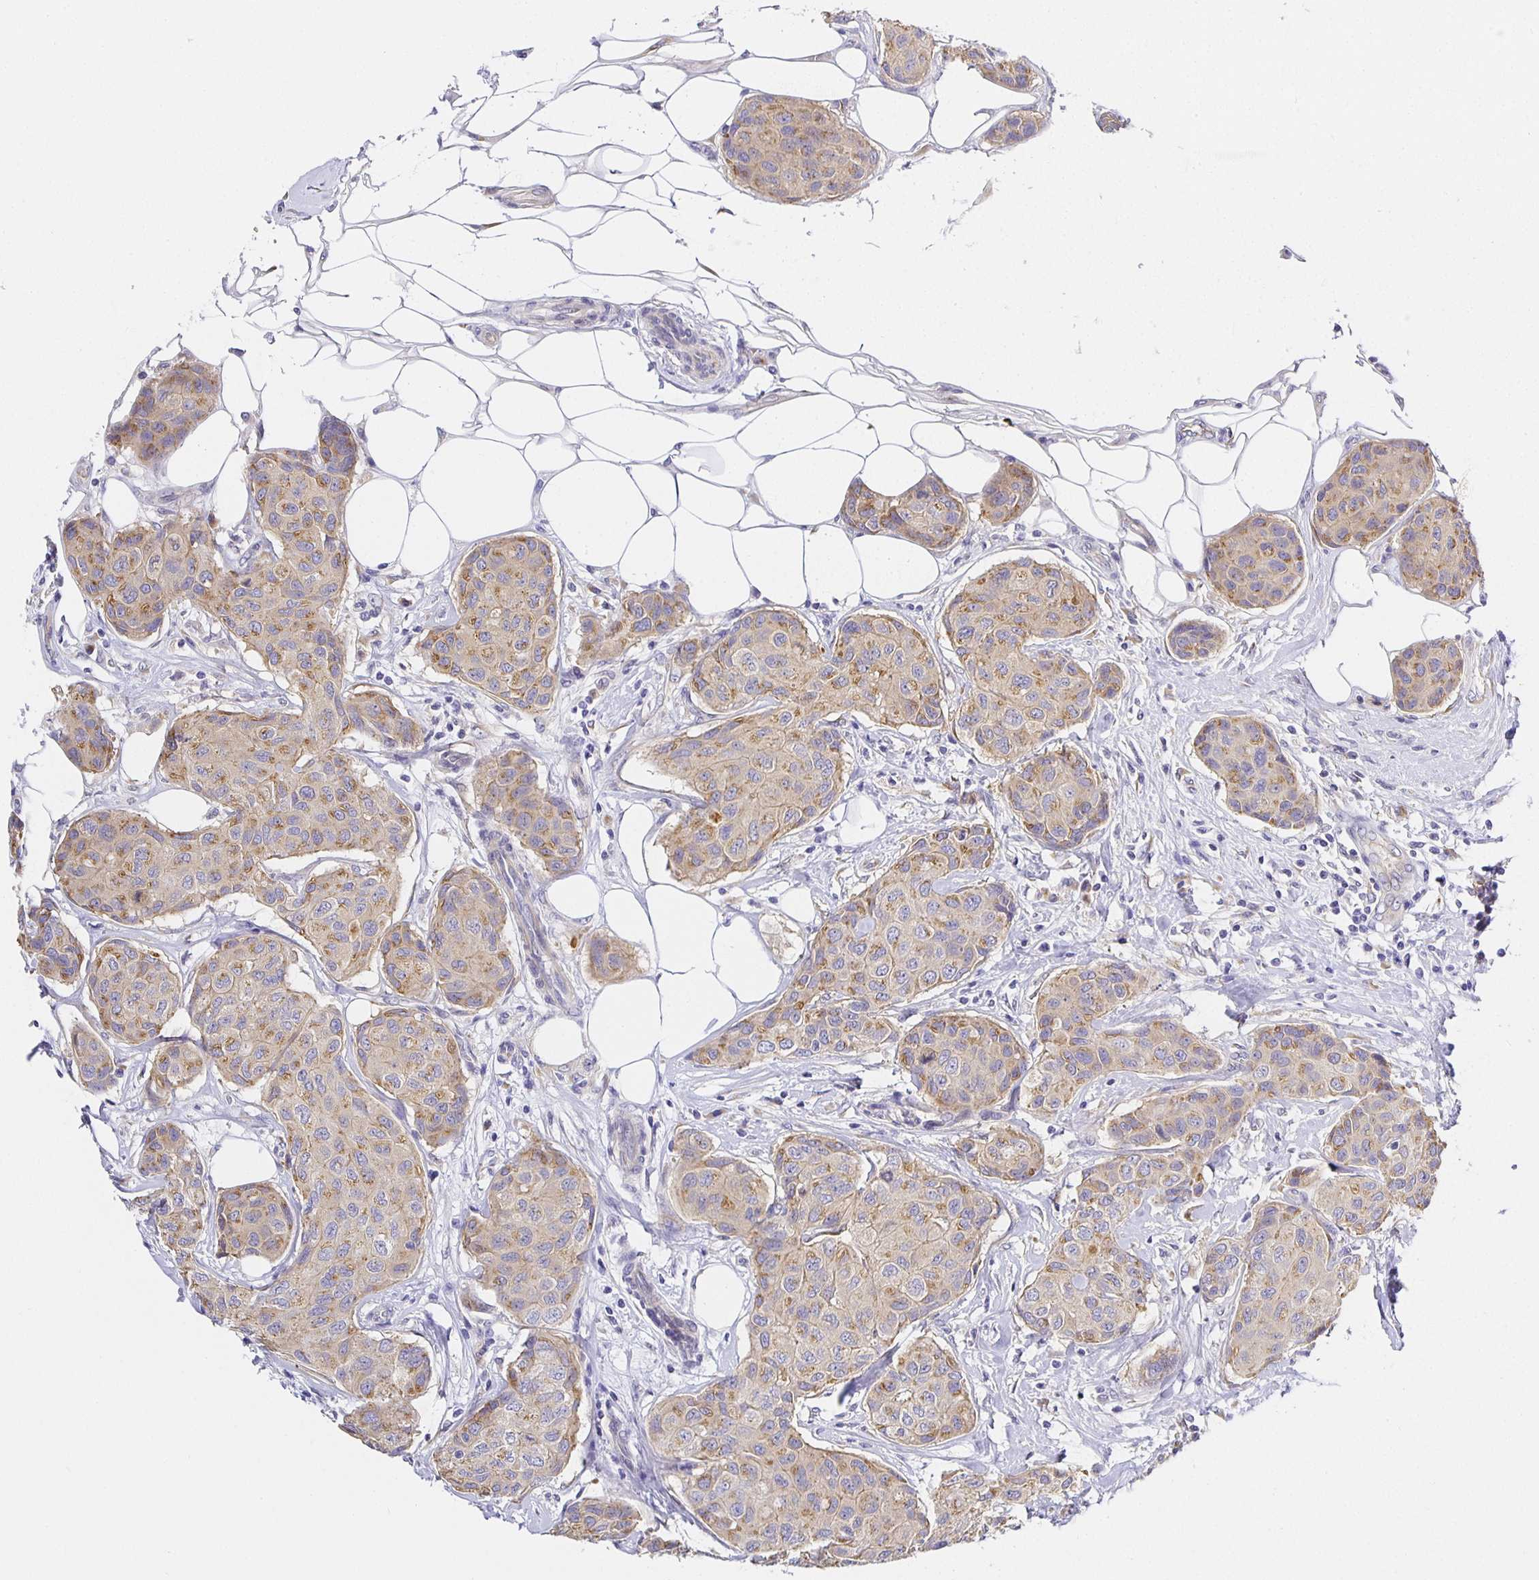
{"staining": {"intensity": "weak", "quantity": "25%-75%", "location": "cytoplasmic/membranous"}, "tissue": "breast cancer", "cell_type": "Tumor cells", "image_type": "cancer", "snomed": [{"axis": "morphology", "description": "Duct carcinoma"}, {"axis": "topography", "description": "Breast"}, {"axis": "topography", "description": "Lymph node"}], "caption": "Protein positivity by IHC shows weak cytoplasmic/membranous expression in approximately 25%-75% of tumor cells in breast invasive ductal carcinoma.", "gene": "OPALIN", "patient": {"sex": "female", "age": 80}}